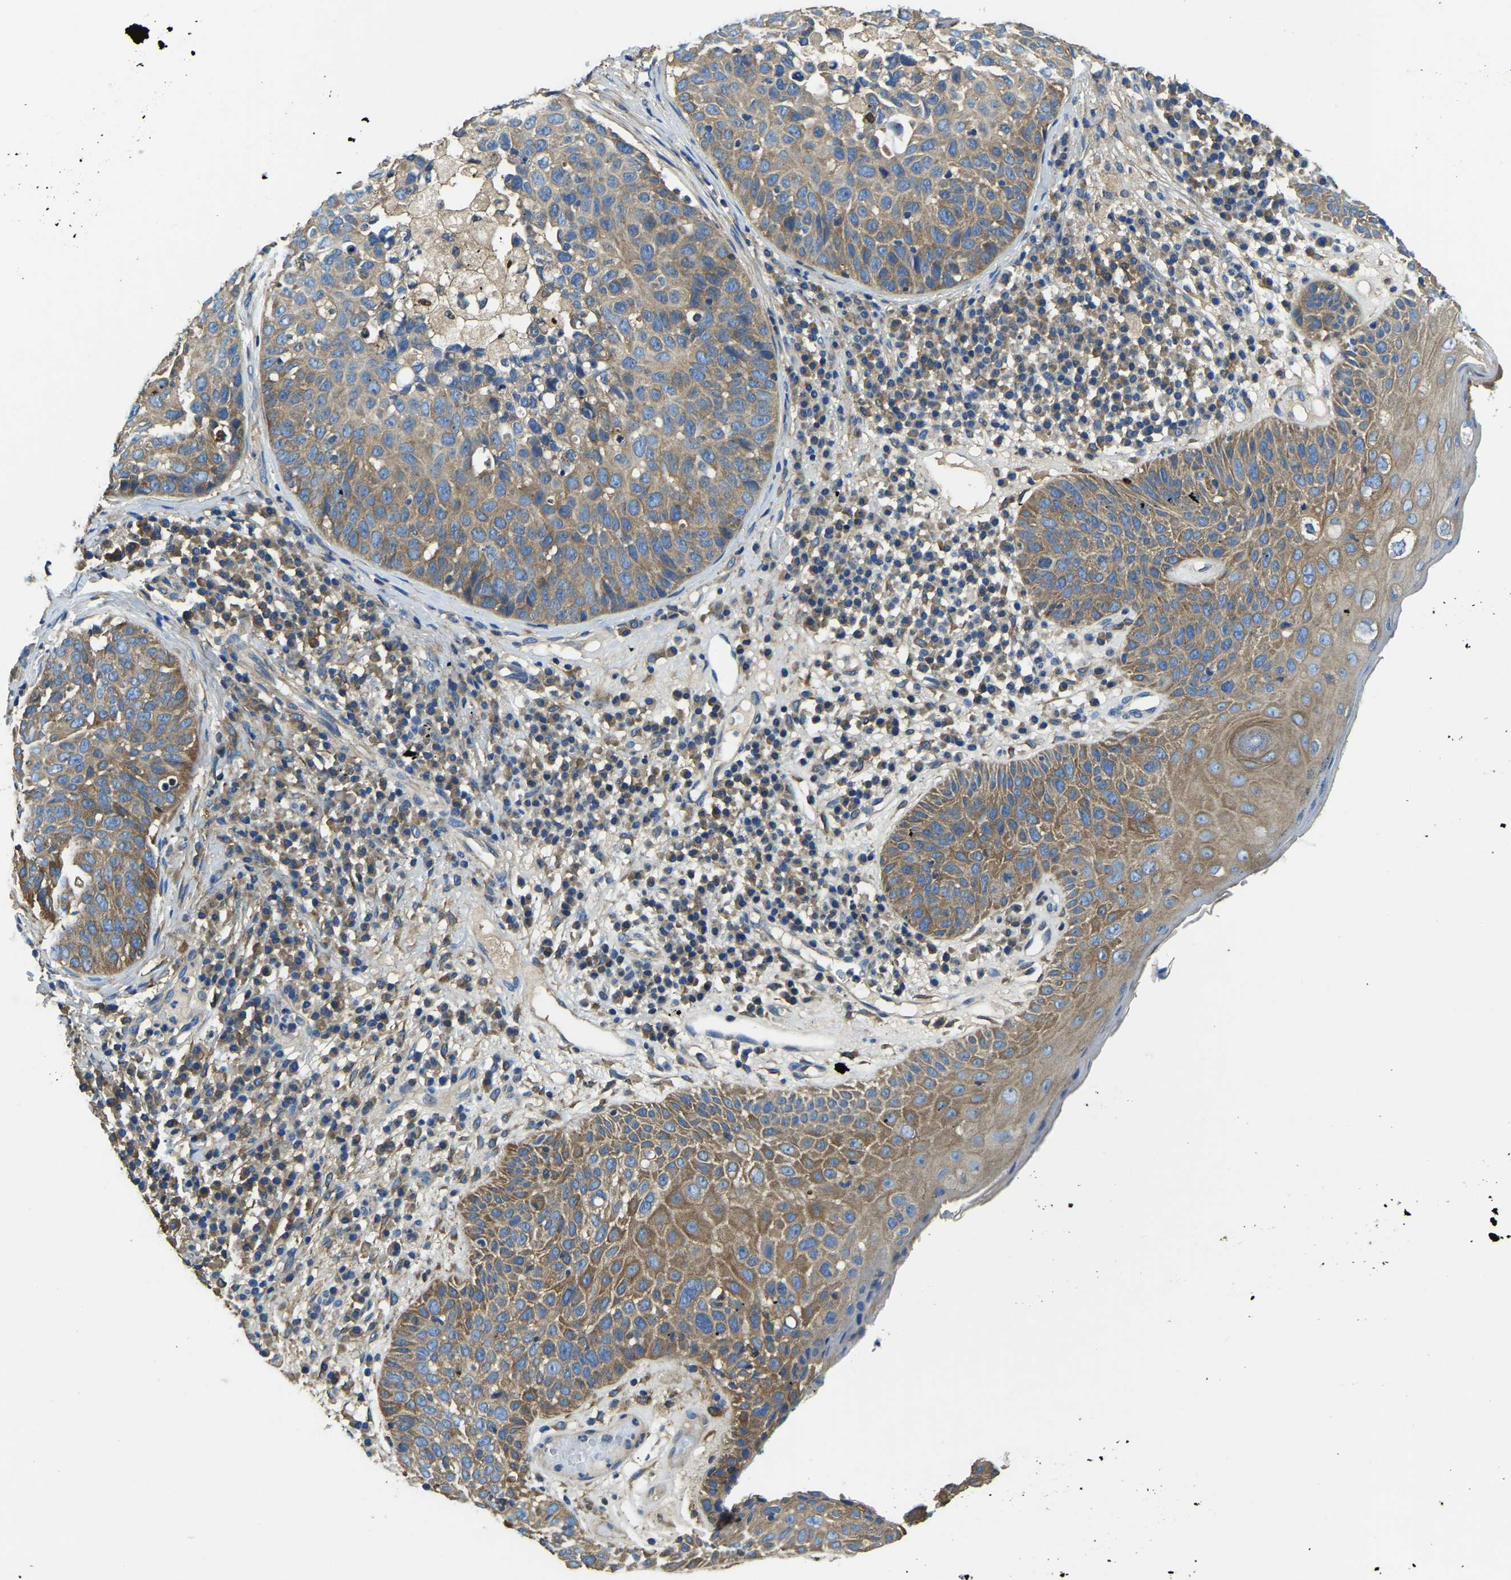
{"staining": {"intensity": "moderate", "quantity": ">75%", "location": "cytoplasmic/membranous"}, "tissue": "skin cancer", "cell_type": "Tumor cells", "image_type": "cancer", "snomed": [{"axis": "morphology", "description": "Squamous cell carcinoma in situ, NOS"}, {"axis": "morphology", "description": "Squamous cell carcinoma, NOS"}, {"axis": "topography", "description": "Skin"}], "caption": "Immunohistochemical staining of human squamous cell carcinoma (skin) reveals moderate cytoplasmic/membranous protein positivity in approximately >75% of tumor cells. (Brightfield microscopy of DAB IHC at high magnification).", "gene": "STAT2", "patient": {"sex": "male", "age": 93}}